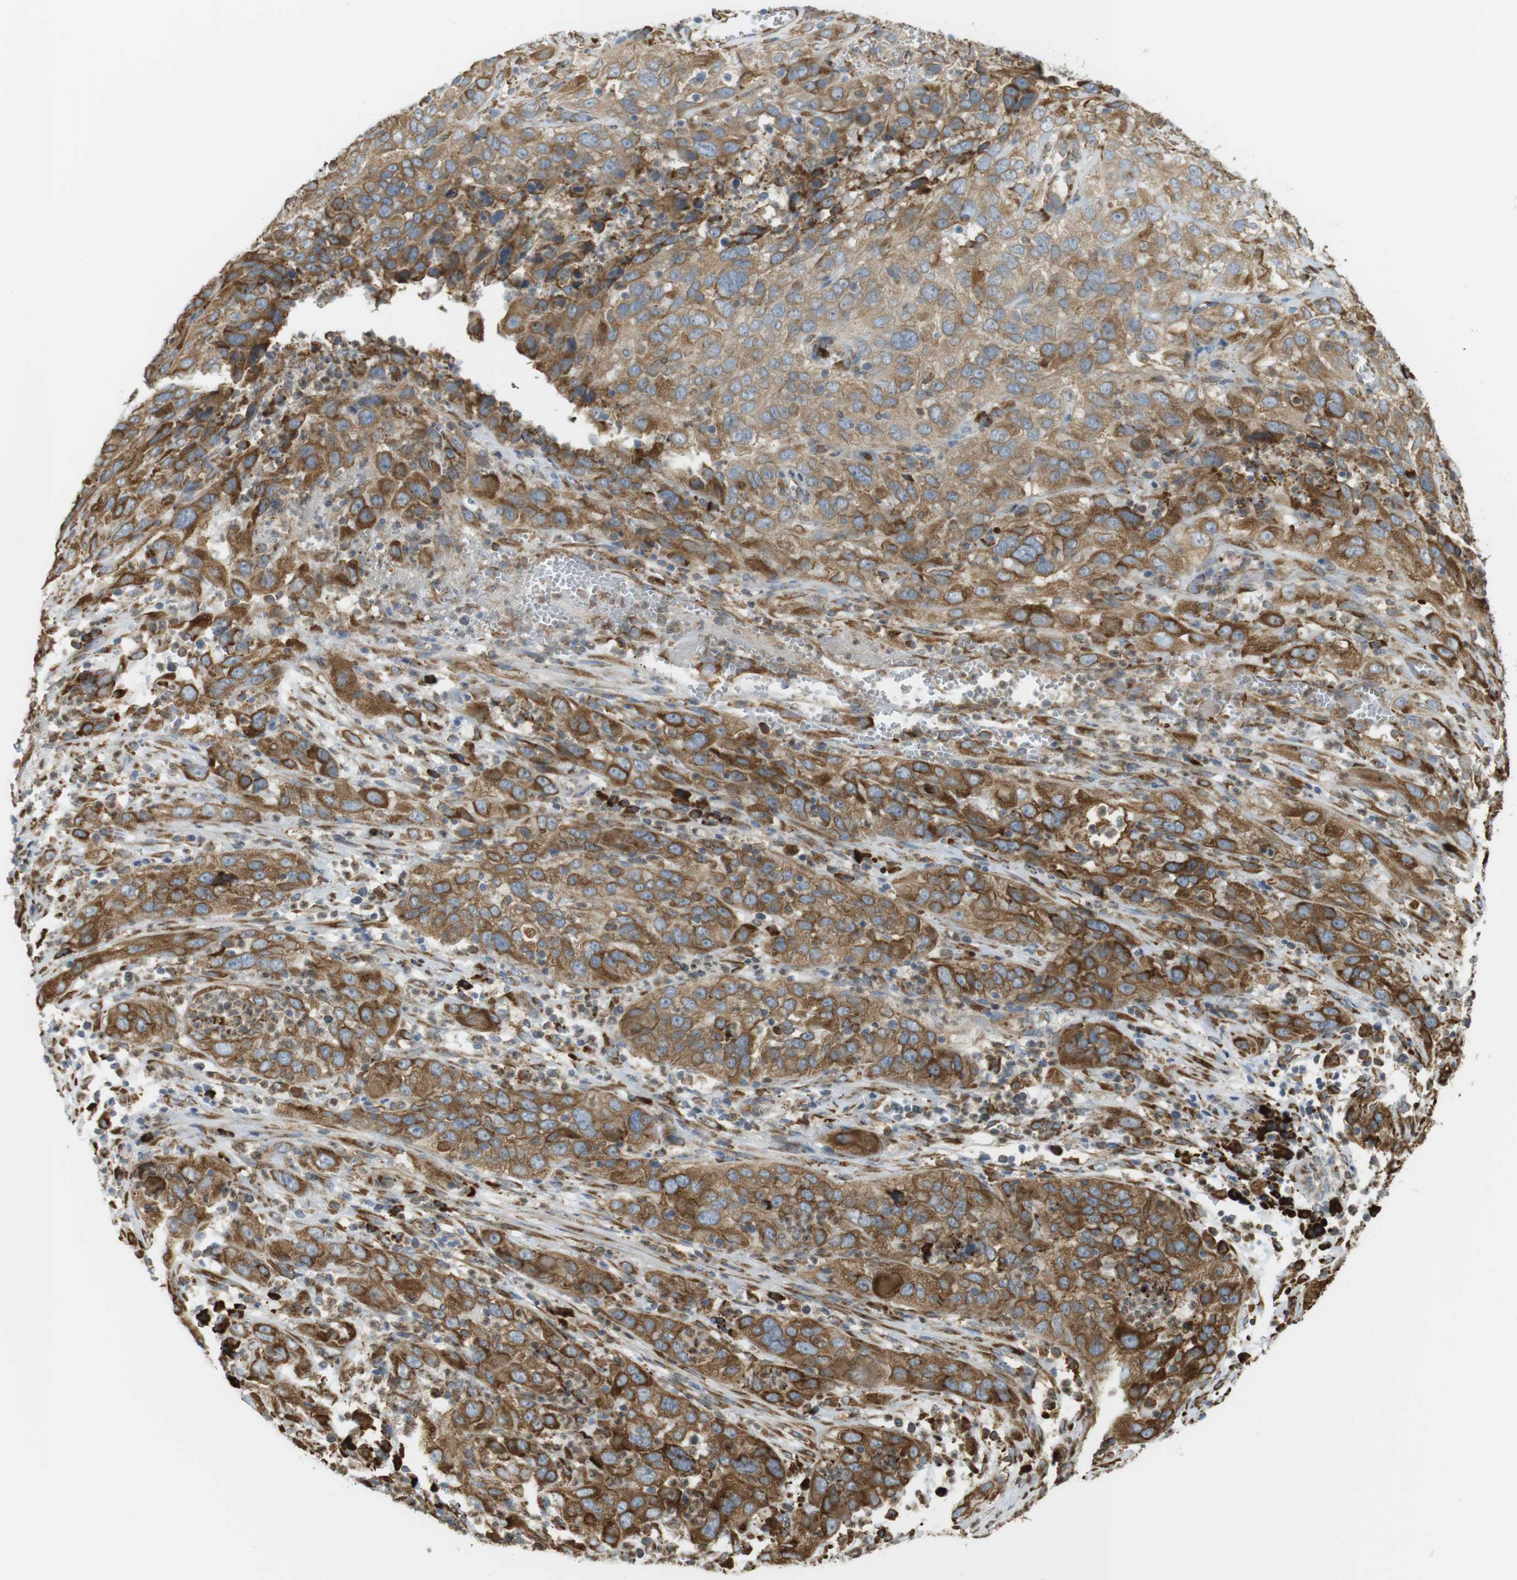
{"staining": {"intensity": "moderate", "quantity": ">75%", "location": "cytoplasmic/membranous"}, "tissue": "cervical cancer", "cell_type": "Tumor cells", "image_type": "cancer", "snomed": [{"axis": "morphology", "description": "Squamous cell carcinoma, NOS"}, {"axis": "topography", "description": "Cervix"}], "caption": "Immunohistochemical staining of cervical cancer shows moderate cytoplasmic/membranous protein staining in about >75% of tumor cells. (IHC, brightfield microscopy, high magnification).", "gene": "MBOAT2", "patient": {"sex": "female", "age": 32}}